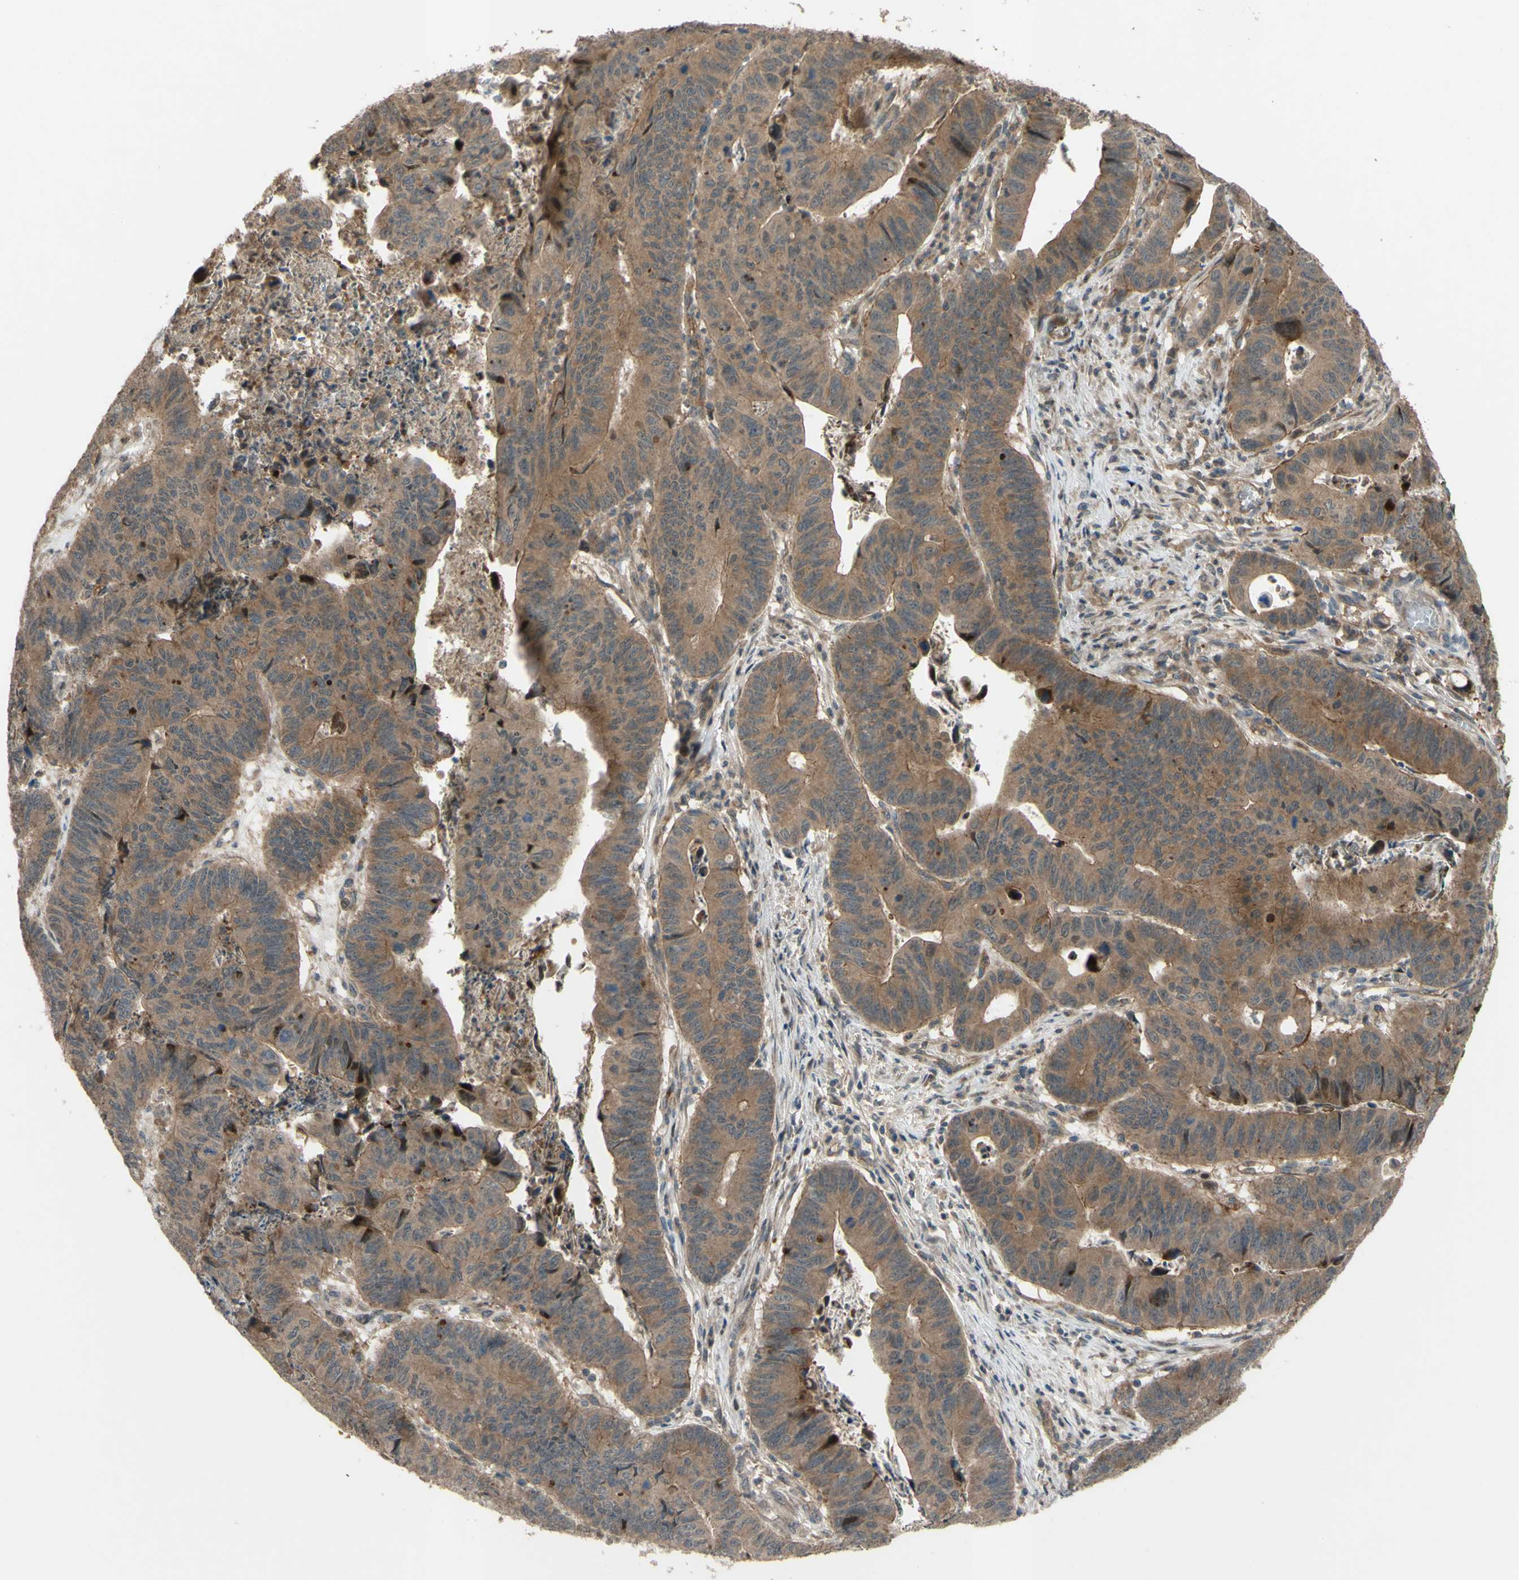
{"staining": {"intensity": "moderate", "quantity": ">75%", "location": "cytoplasmic/membranous"}, "tissue": "stomach cancer", "cell_type": "Tumor cells", "image_type": "cancer", "snomed": [{"axis": "morphology", "description": "Adenocarcinoma, NOS"}, {"axis": "topography", "description": "Stomach, lower"}], "caption": "High-magnification brightfield microscopy of stomach cancer (adenocarcinoma) stained with DAB (brown) and counterstained with hematoxylin (blue). tumor cells exhibit moderate cytoplasmic/membranous positivity is seen in about>75% of cells. The staining was performed using DAB to visualize the protein expression in brown, while the nuclei were stained in blue with hematoxylin (Magnification: 20x).", "gene": "SHROOM4", "patient": {"sex": "male", "age": 77}}